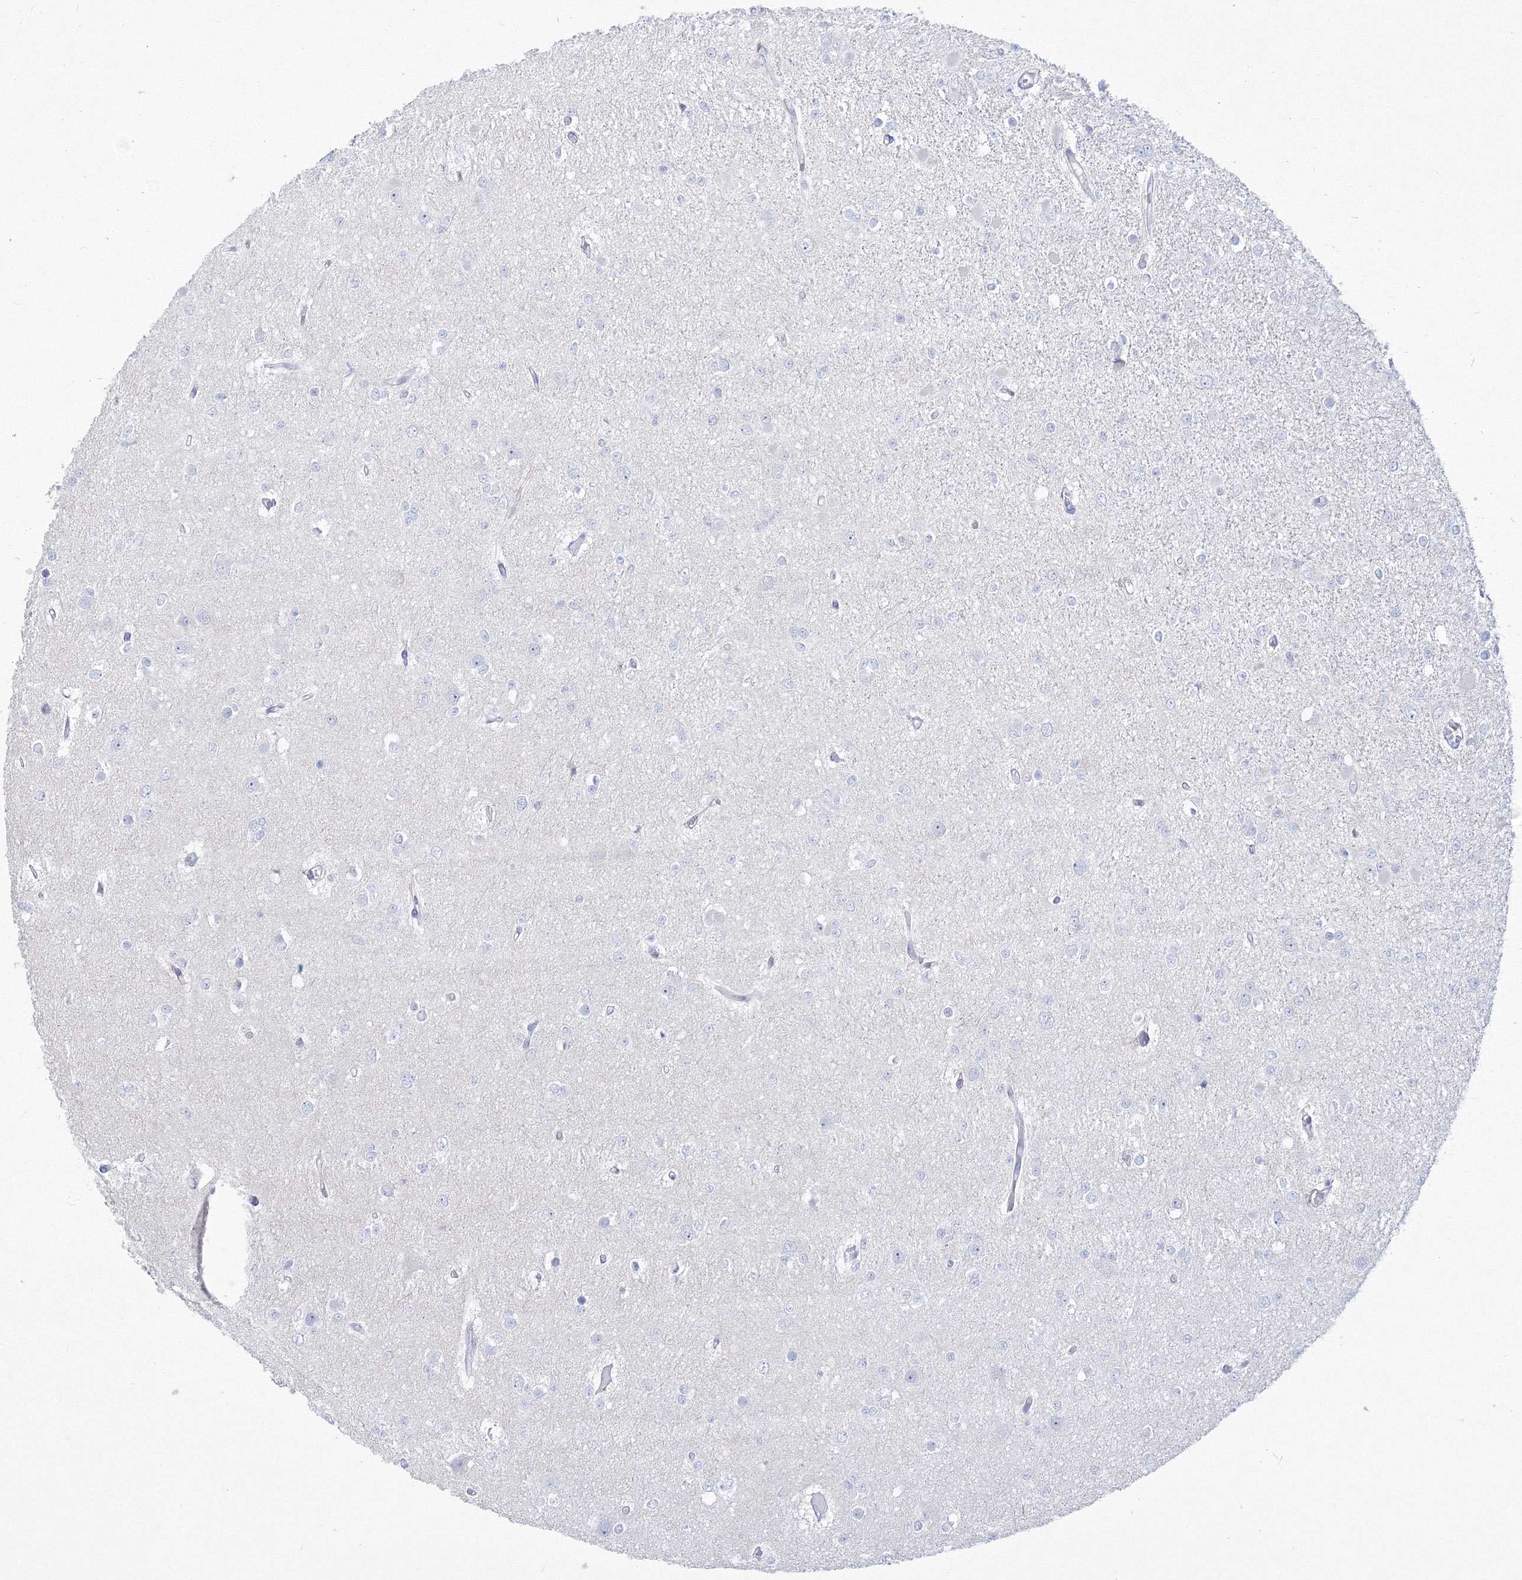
{"staining": {"intensity": "negative", "quantity": "none", "location": "none"}, "tissue": "glioma", "cell_type": "Tumor cells", "image_type": "cancer", "snomed": [{"axis": "morphology", "description": "Glioma, malignant, Low grade"}, {"axis": "topography", "description": "Brain"}], "caption": "Tumor cells are negative for protein expression in human malignant glioma (low-grade). (IHC, brightfield microscopy, high magnification).", "gene": "FBXL8", "patient": {"sex": "female", "age": 22}}